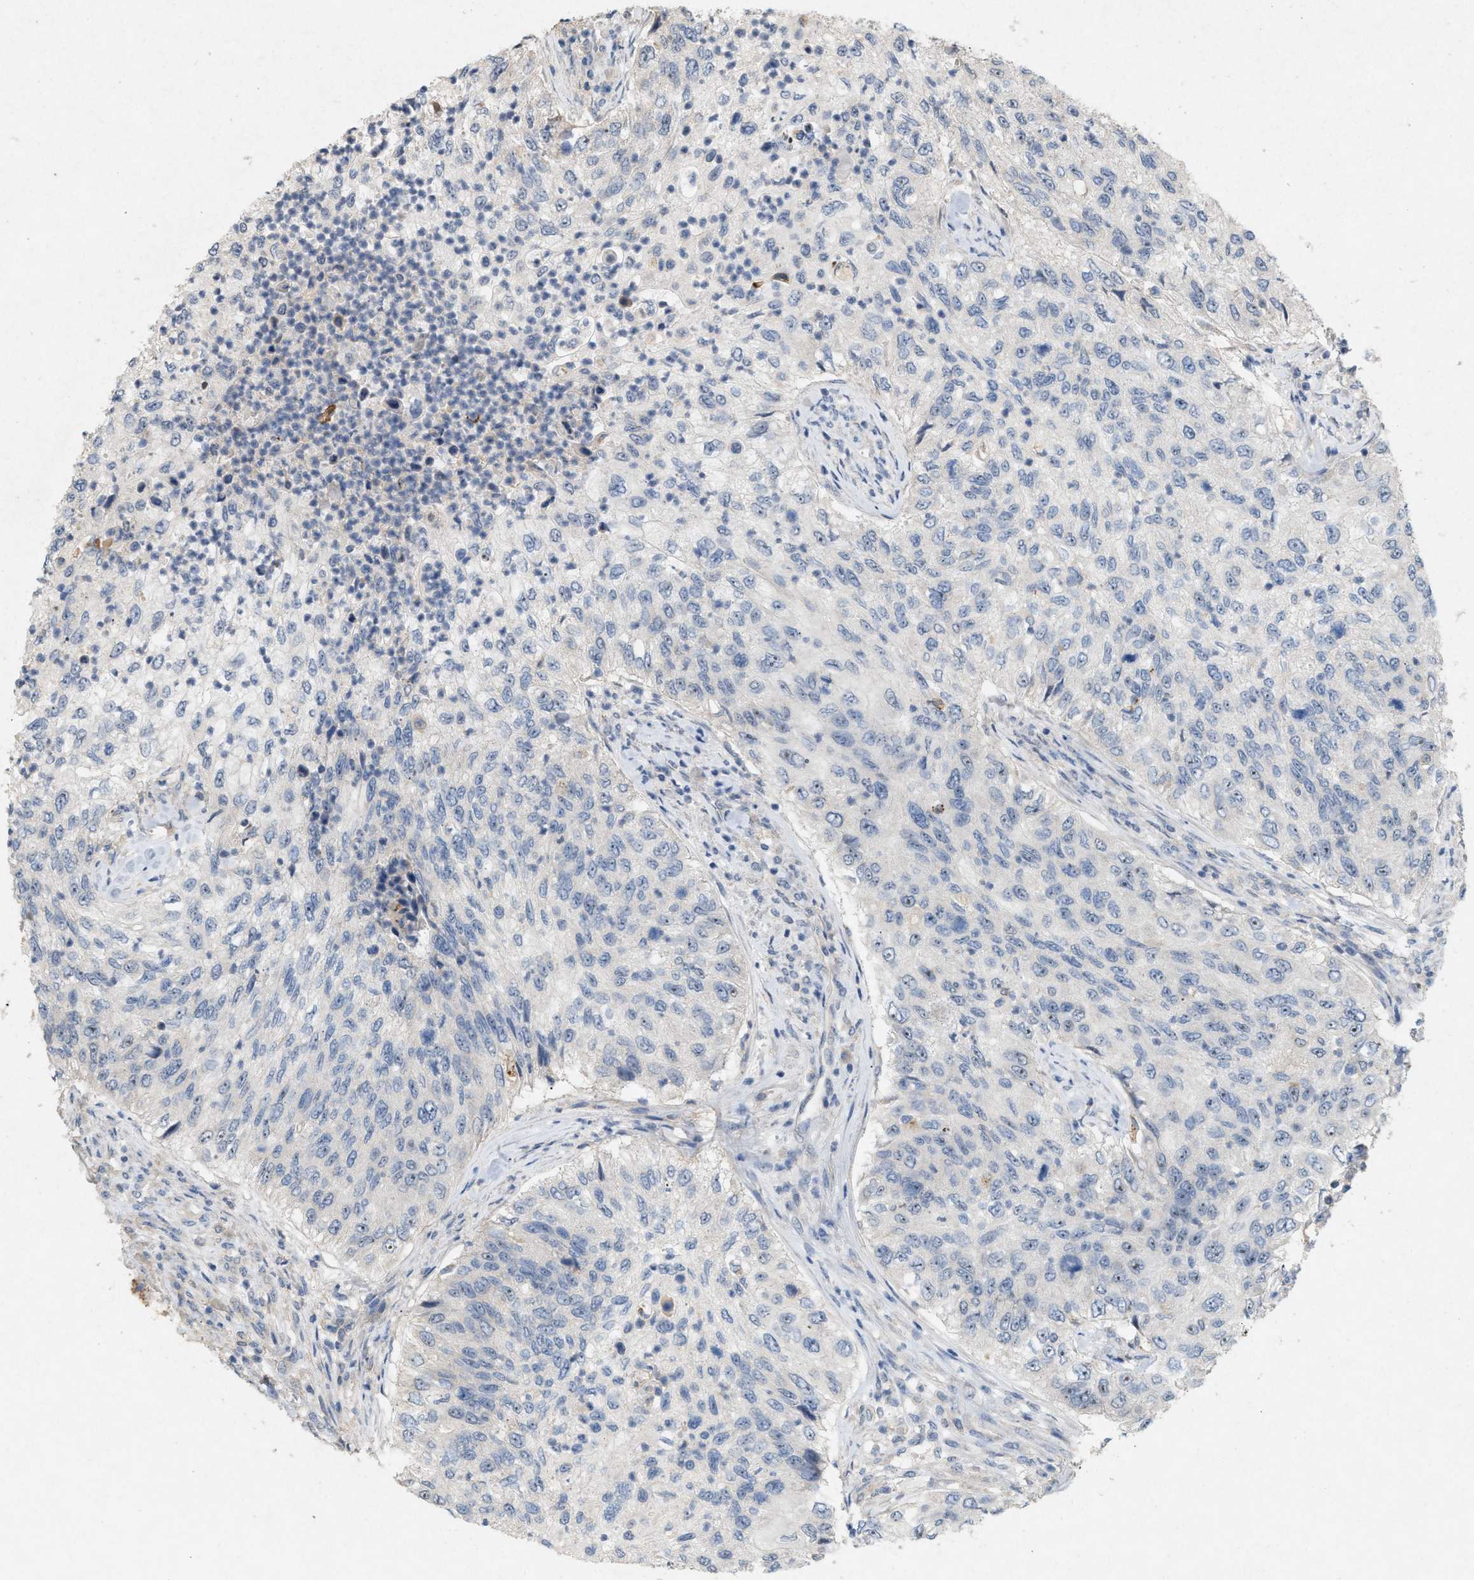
{"staining": {"intensity": "negative", "quantity": "none", "location": "none"}, "tissue": "urothelial cancer", "cell_type": "Tumor cells", "image_type": "cancer", "snomed": [{"axis": "morphology", "description": "Urothelial carcinoma, High grade"}, {"axis": "topography", "description": "Urinary bladder"}], "caption": "Immunohistochemistry (IHC) of human urothelial carcinoma (high-grade) demonstrates no positivity in tumor cells.", "gene": "DCAF7", "patient": {"sex": "female", "age": 60}}